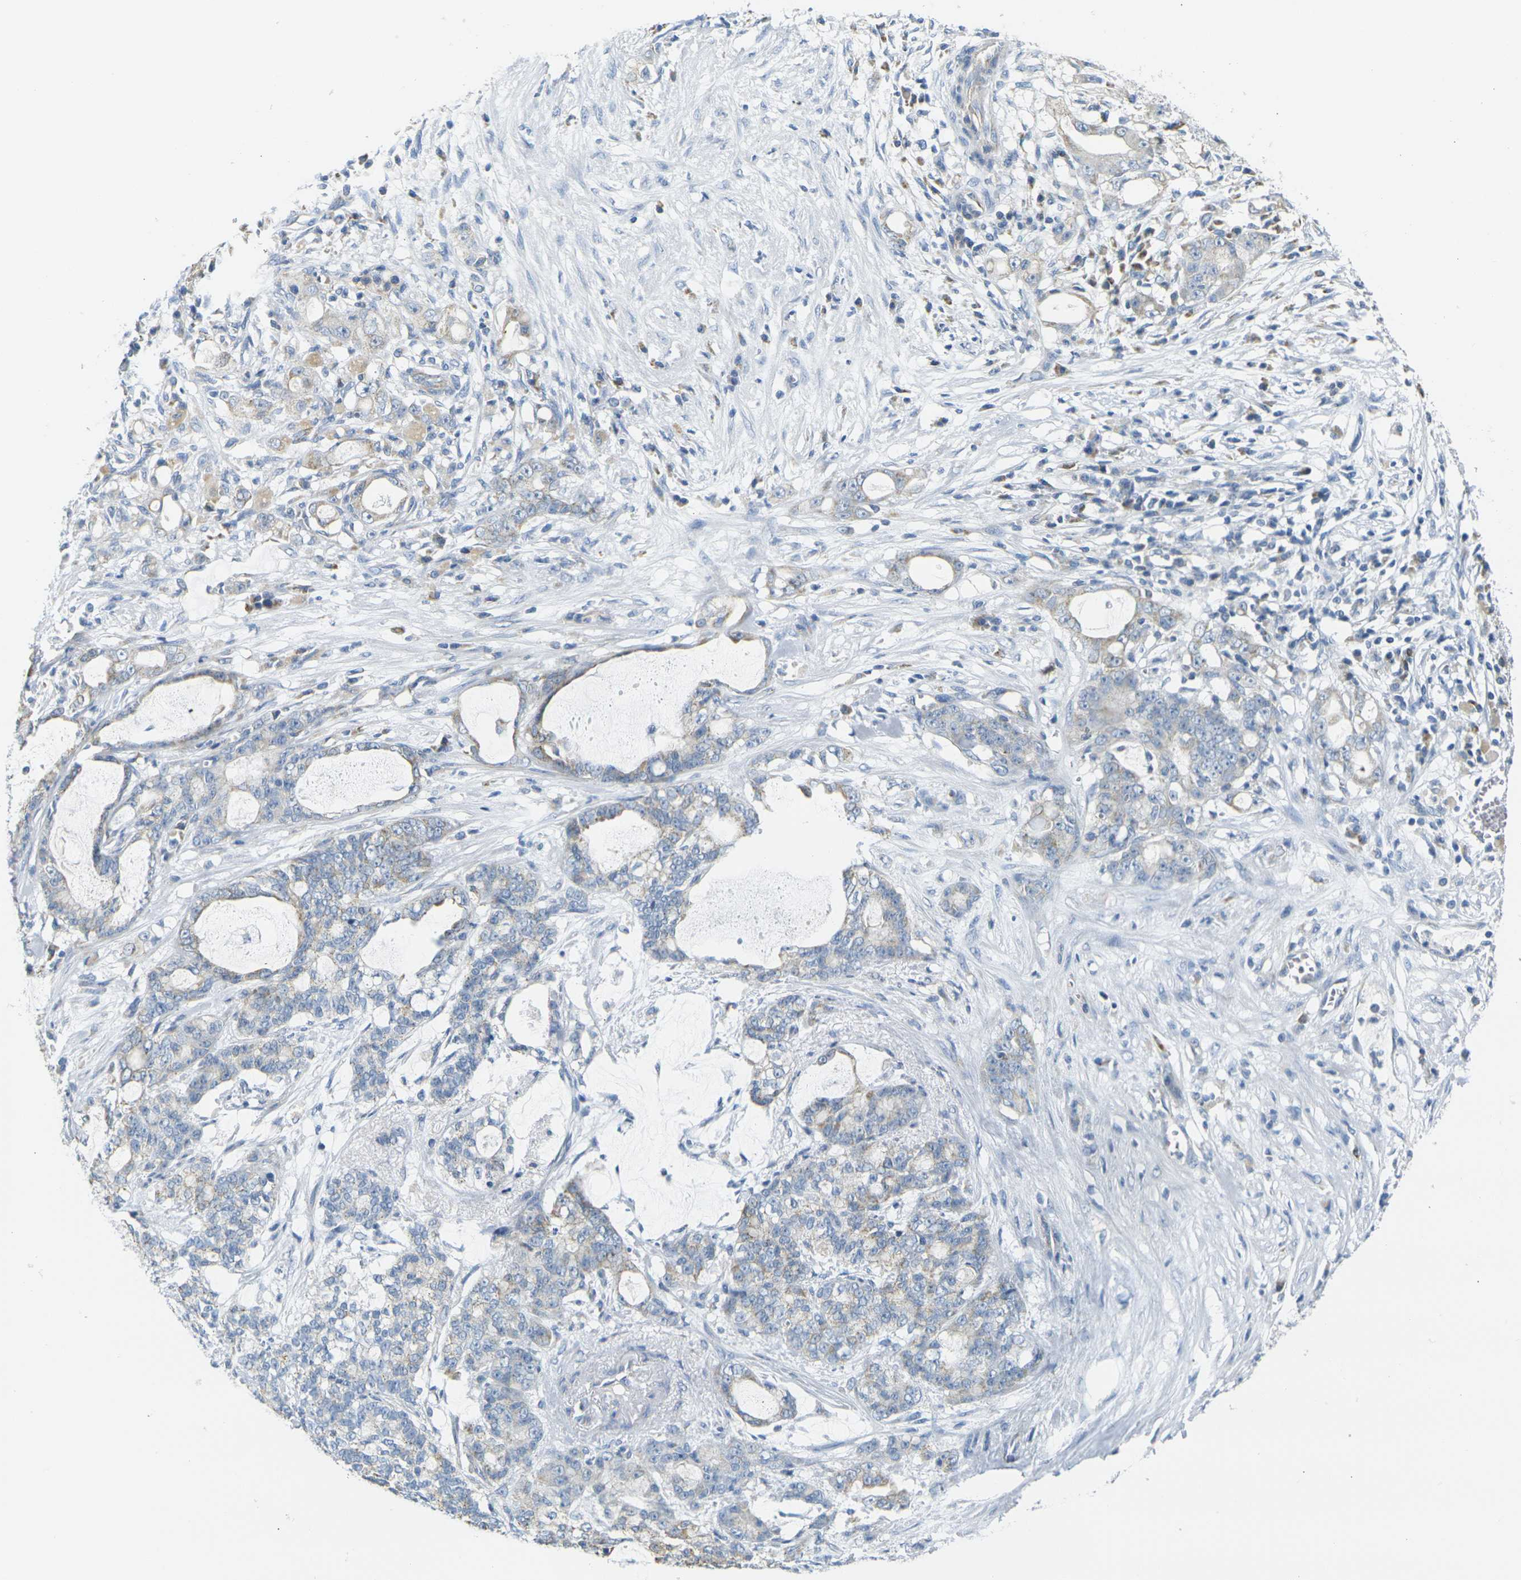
{"staining": {"intensity": "weak", "quantity": "<25%", "location": "cytoplasmic/membranous"}, "tissue": "pancreatic cancer", "cell_type": "Tumor cells", "image_type": "cancer", "snomed": [{"axis": "morphology", "description": "Adenocarcinoma, NOS"}, {"axis": "topography", "description": "Pancreas"}], "caption": "The histopathology image demonstrates no staining of tumor cells in pancreatic cancer.", "gene": "PARD6B", "patient": {"sex": "female", "age": 73}}